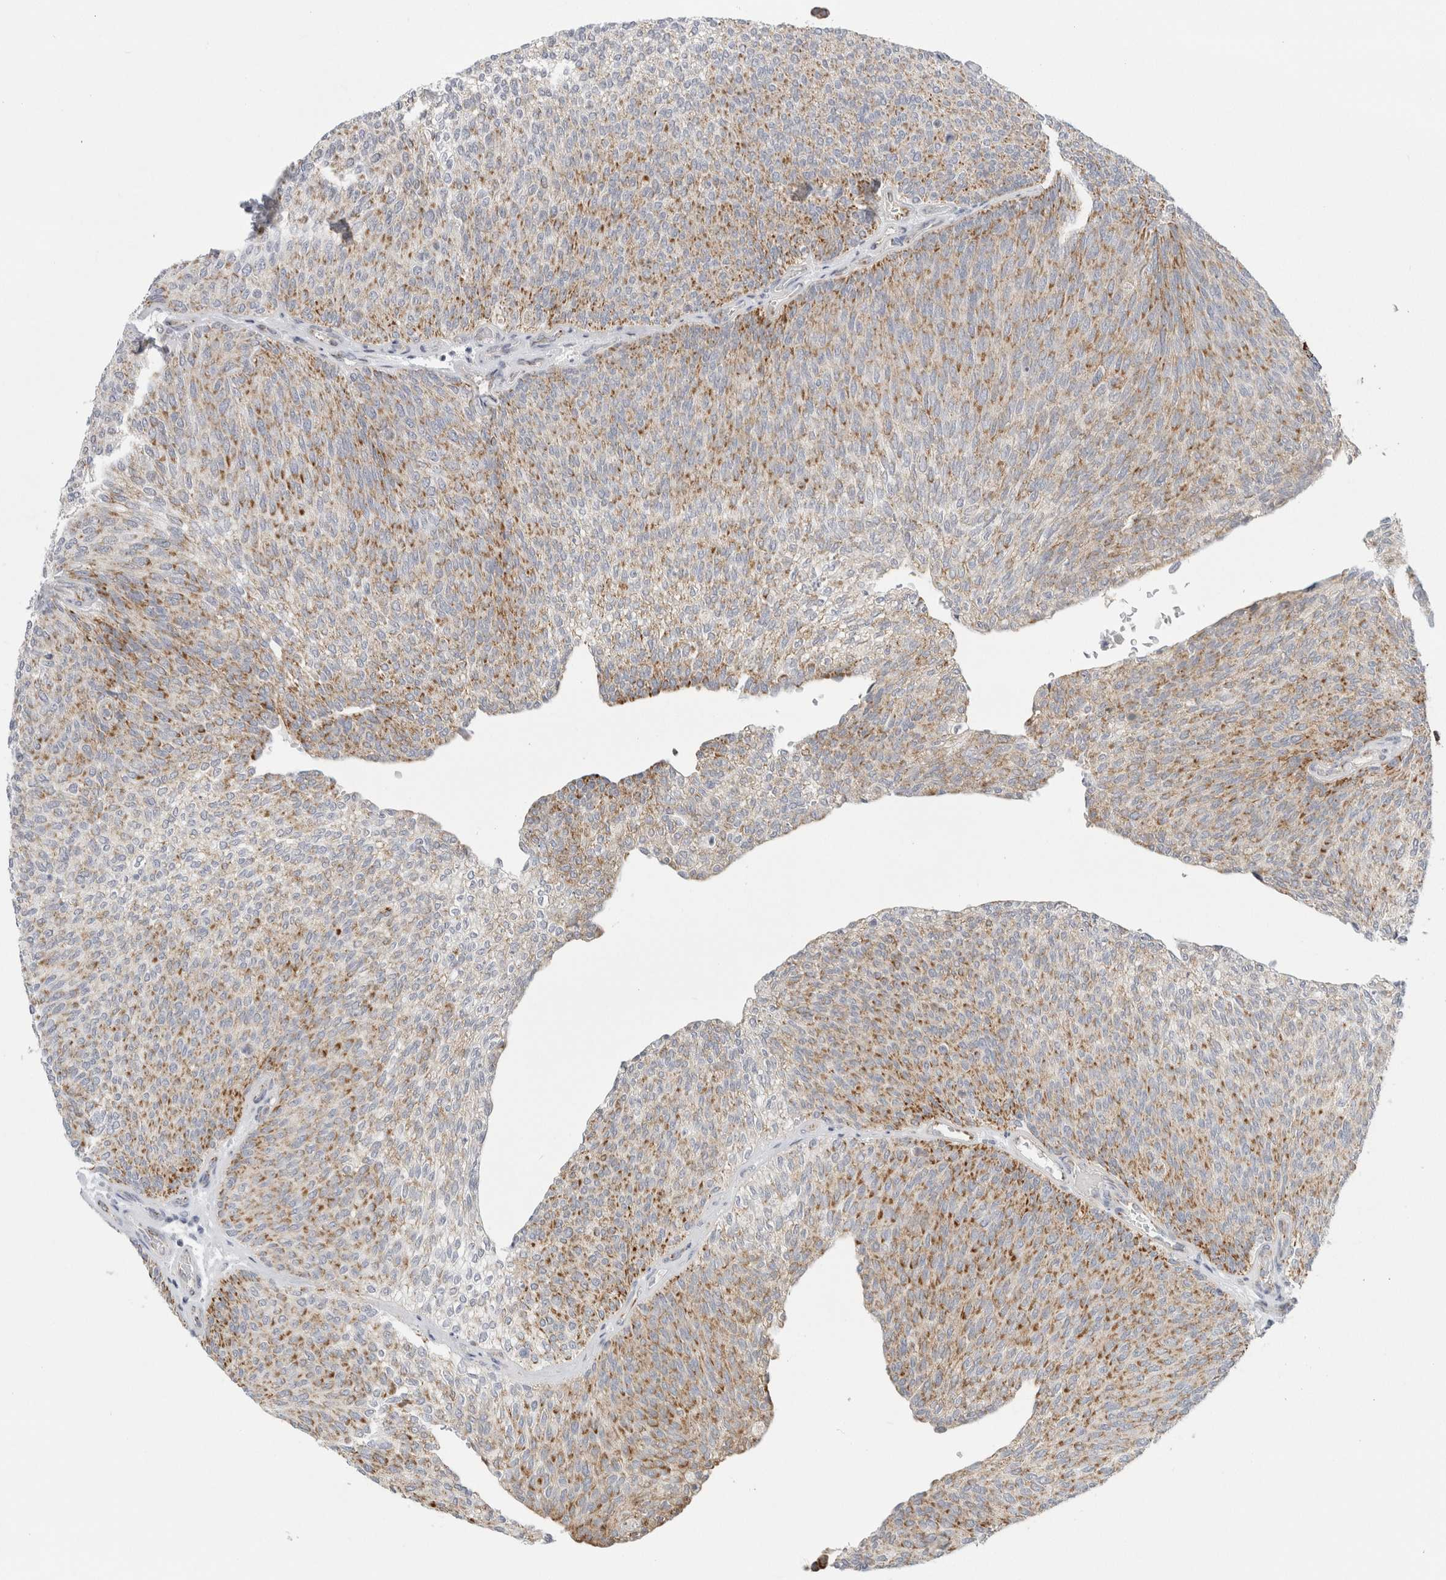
{"staining": {"intensity": "moderate", "quantity": ">75%", "location": "cytoplasmic/membranous"}, "tissue": "urothelial cancer", "cell_type": "Tumor cells", "image_type": "cancer", "snomed": [{"axis": "morphology", "description": "Urothelial carcinoma, Low grade"}, {"axis": "topography", "description": "Urinary bladder"}], "caption": "Urothelial cancer tissue demonstrates moderate cytoplasmic/membranous positivity in about >75% of tumor cells", "gene": "FAHD1", "patient": {"sex": "female", "age": 79}}